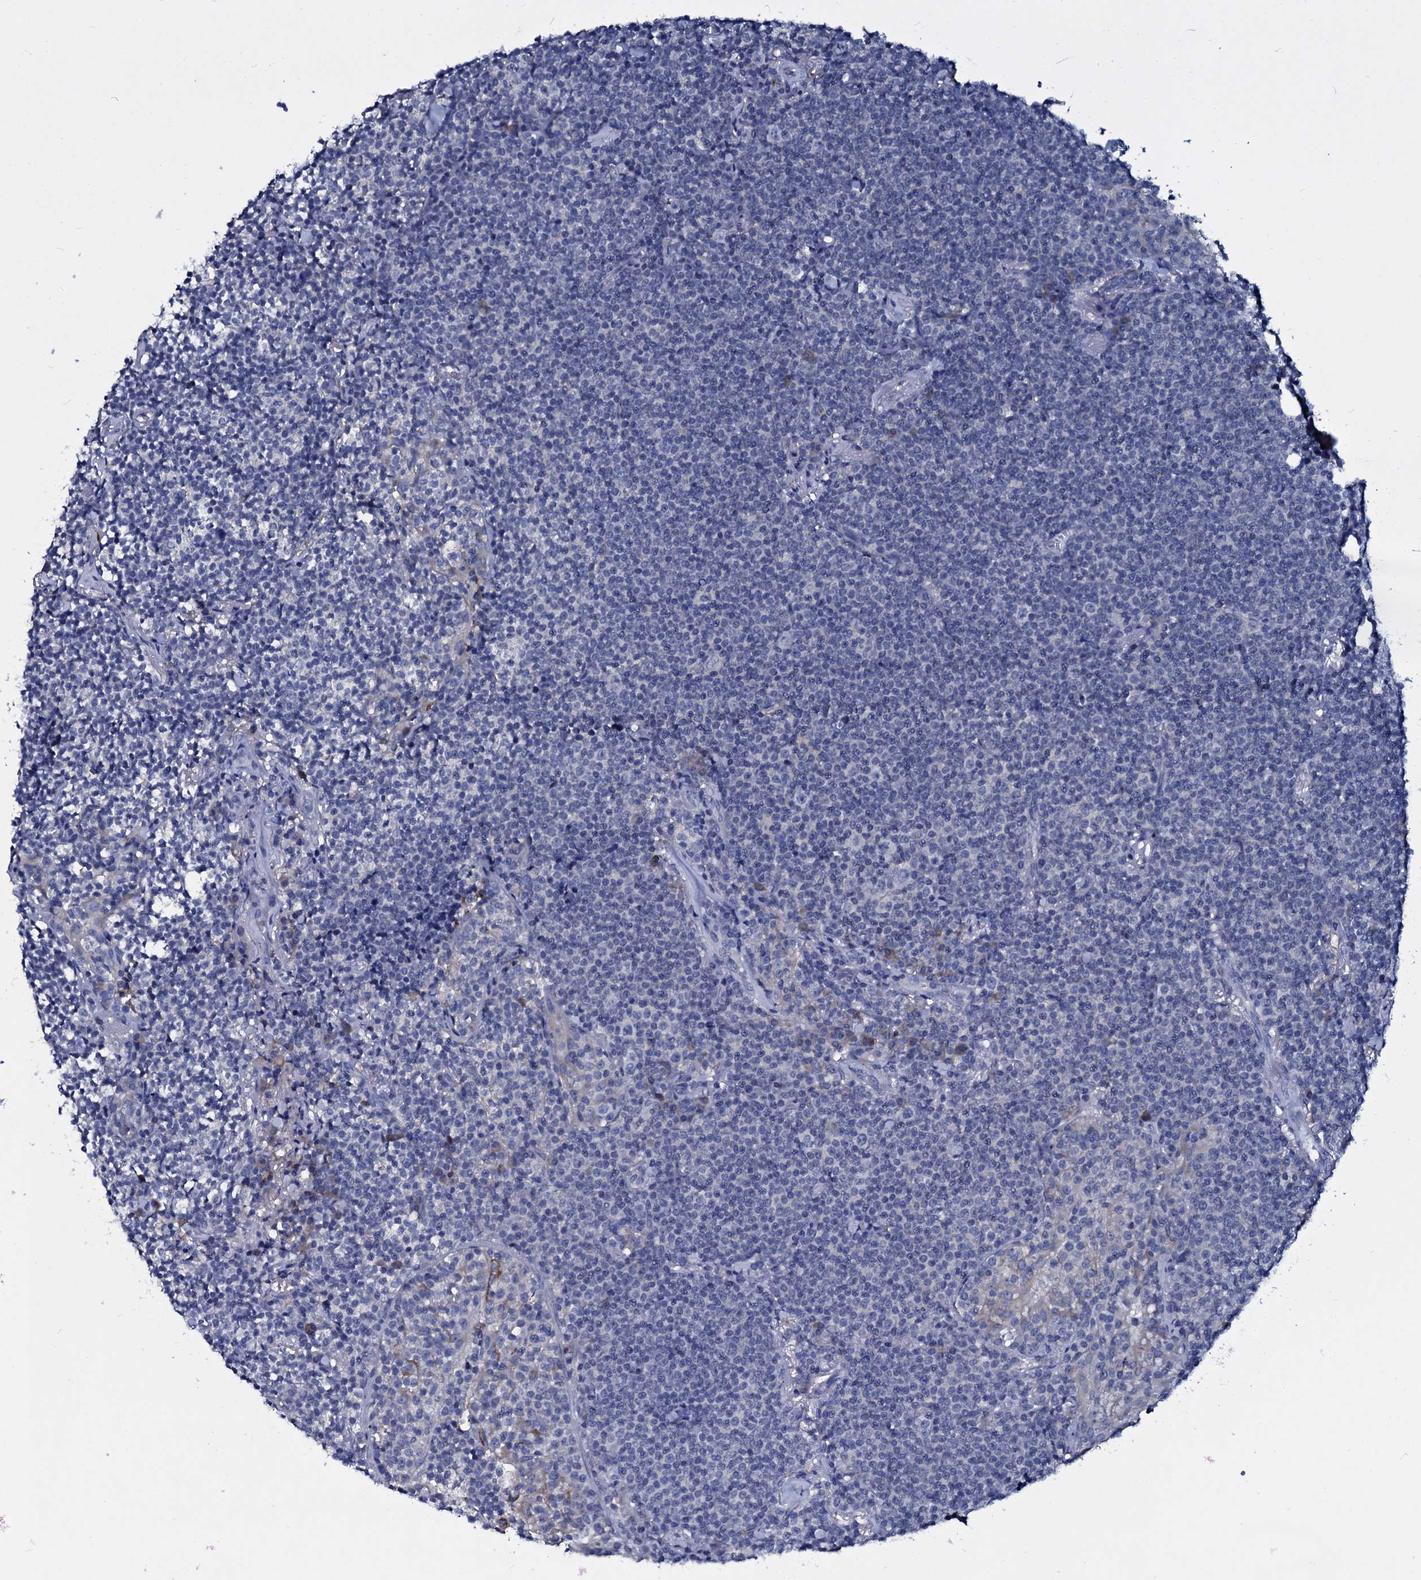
{"staining": {"intensity": "negative", "quantity": "none", "location": "none"}, "tissue": "lymphoma", "cell_type": "Tumor cells", "image_type": "cancer", "snomed": [{"axis": "morphology", "description": "Malignant lymphoma, non-Hodgkin's type, Low grade"}, {"axis": "topography", "description": "Lung"}], "caption": "Histopathology image shows no protein positivity in tumor cells of malignant lymphoma, non-Hodgkin's type (low-grade) tissue.", "gene": "TPGS2", "patient": {"sex": "female", "age": 71}}